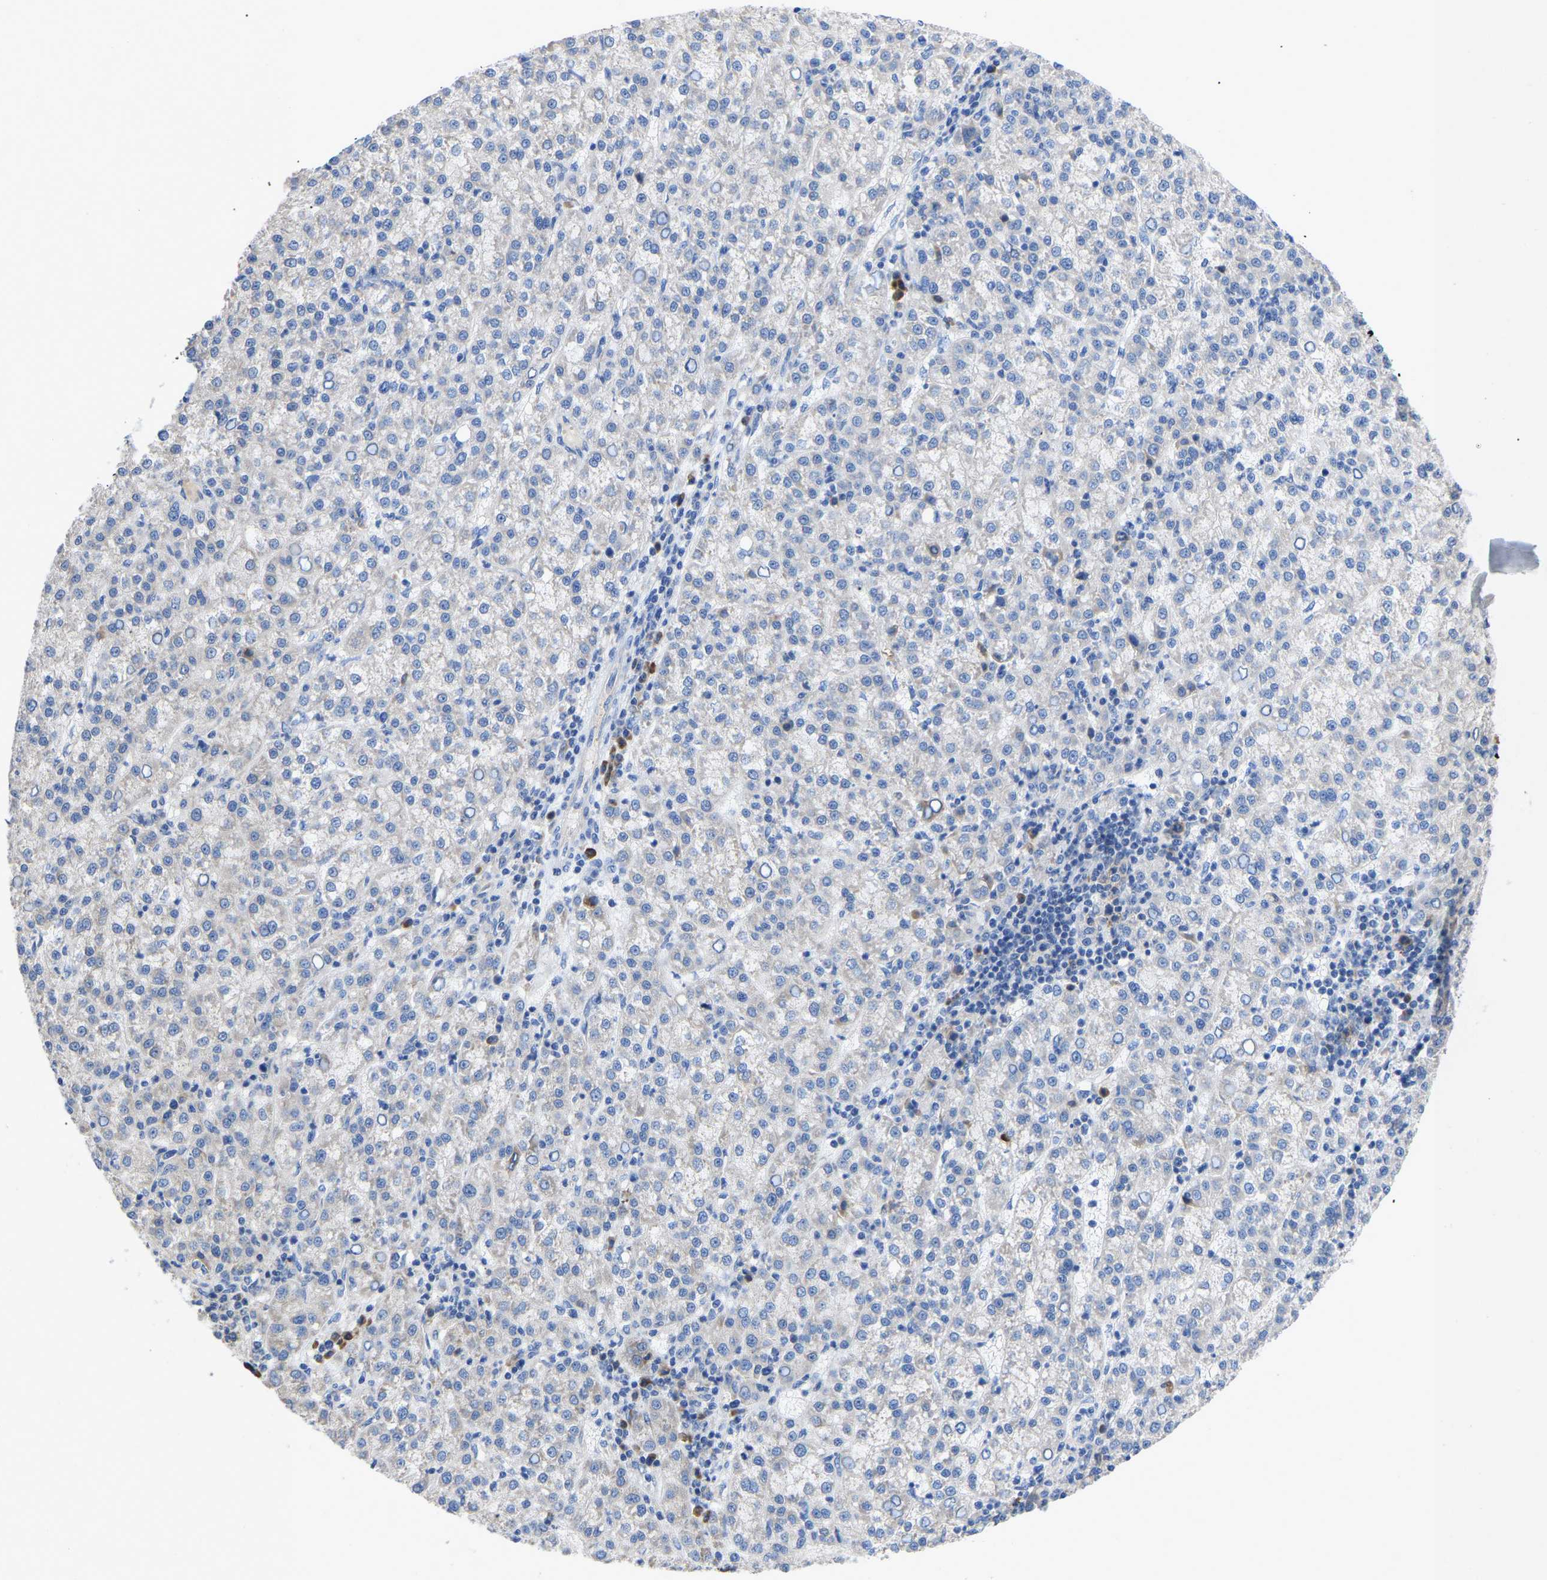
{"staining": {"intensity": "negative", "quantity": "none", "location": "none"}, "tissue": "liver cancer", "cell_type": "Tumor cells", "image_type": "cancer", "snomed": [{"axis": "morphology", "description": "Carcinoma, Hepatocellular, NOS"}, {"axis": "topography", "description": "Liver"}], "caption": "Protein analysis of liver cancer (hepatocellular carcinoma) exhibits no significant expression in tumor cells.", "gene": "ABCA10", "patient": {"sex": "female", "age": 58}}